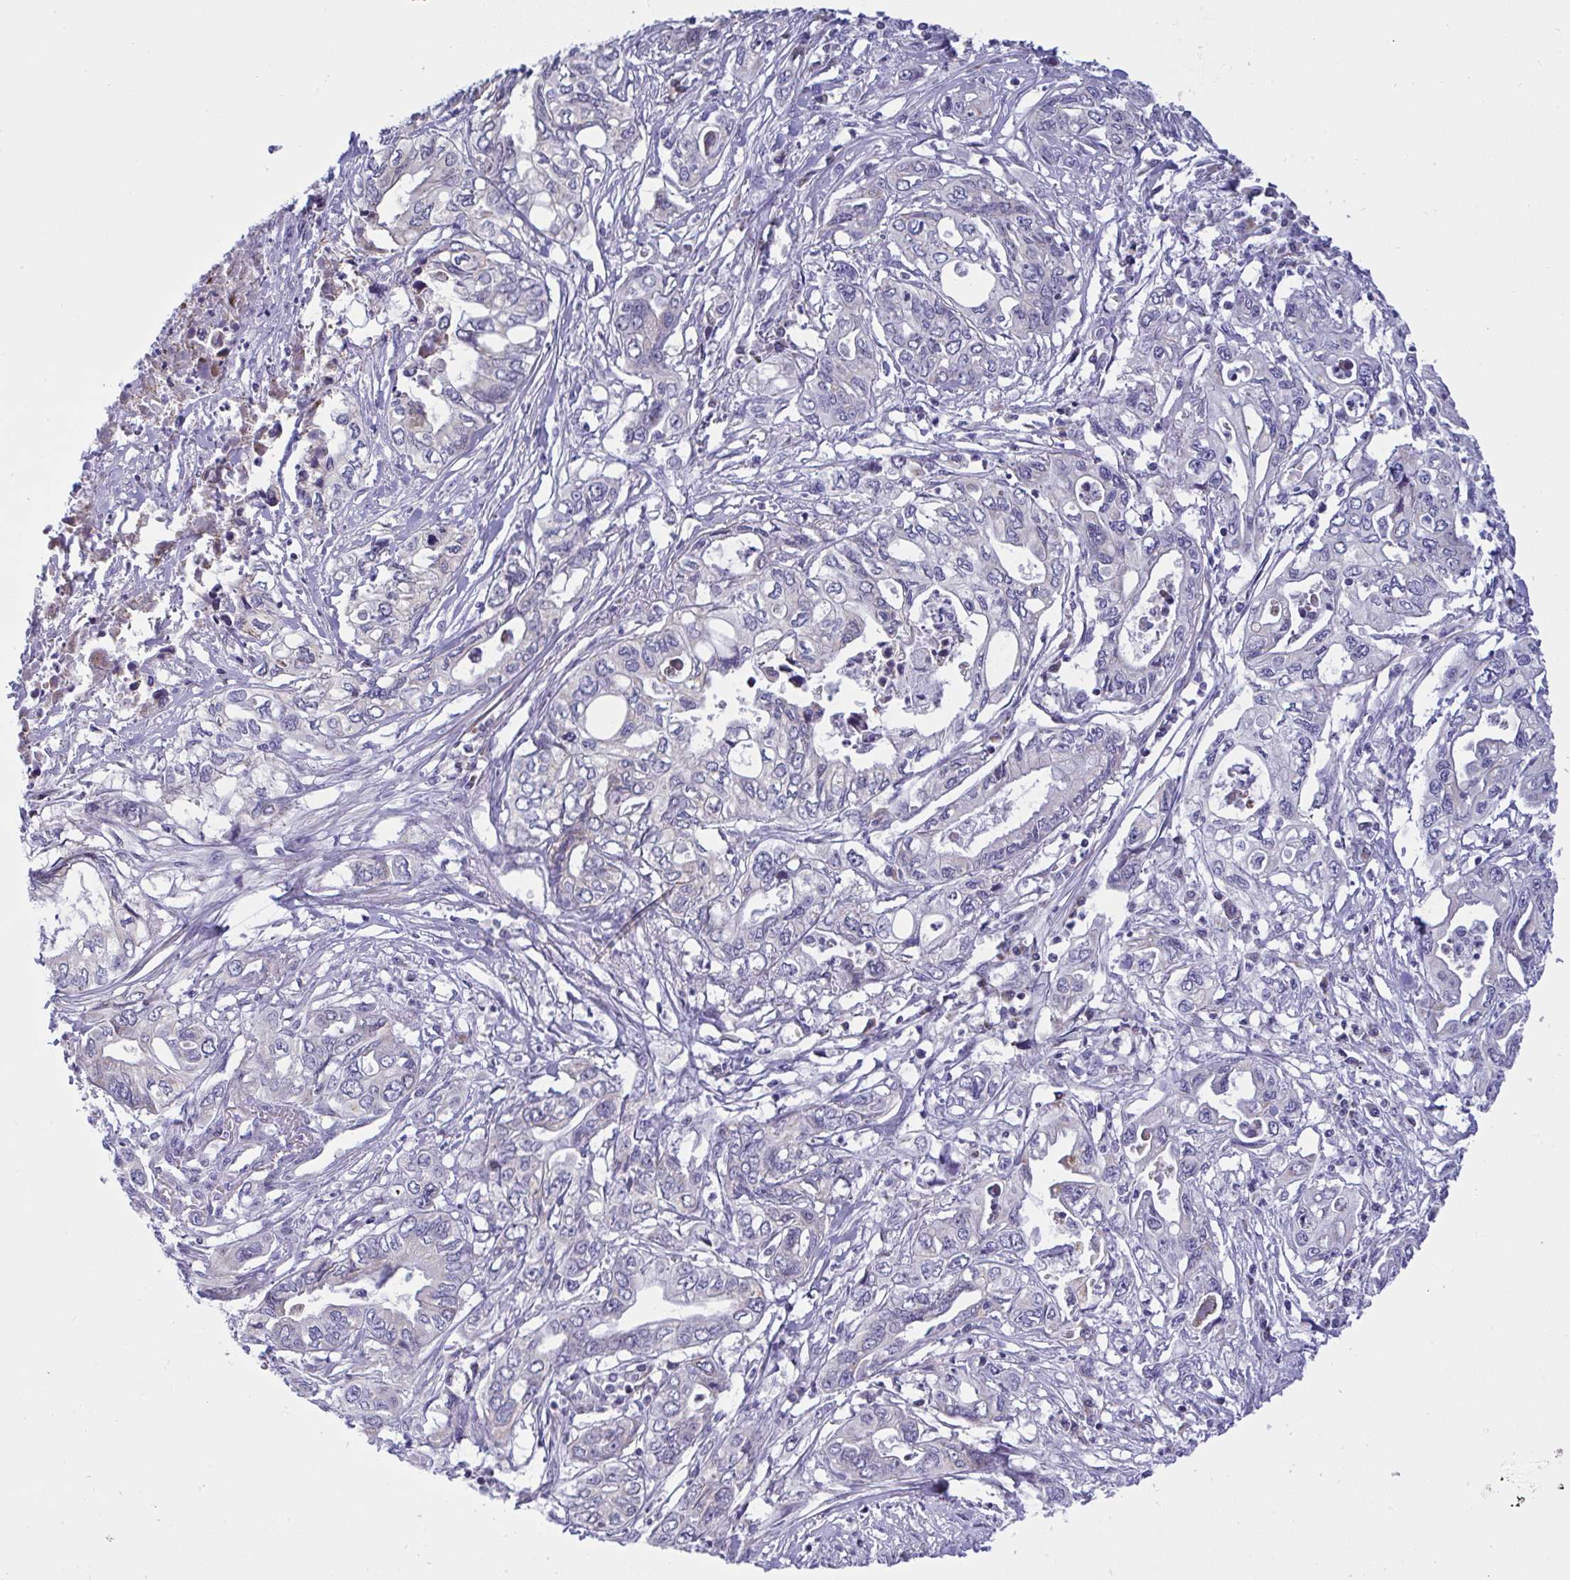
{"staining": {"intensity": "negative", "quantity": "none", "location": "none"}, "tissue": "pancreatic cancer", "cell_type": "Tumor cells", "image_type": "cancer", "snomed": [{"axis": "morphology", "description": "Adenocarcinoma, NOS"}, {"axis": "topography", "description": "Pancreas"}], "caption": "A histopathology image of human pancreatic adenocarcinoma is negative for staining in tumor cells. (DAB IHC, high magnification).", "gene": "NTN1", "patient": {"sex": "male", "age": 68}}